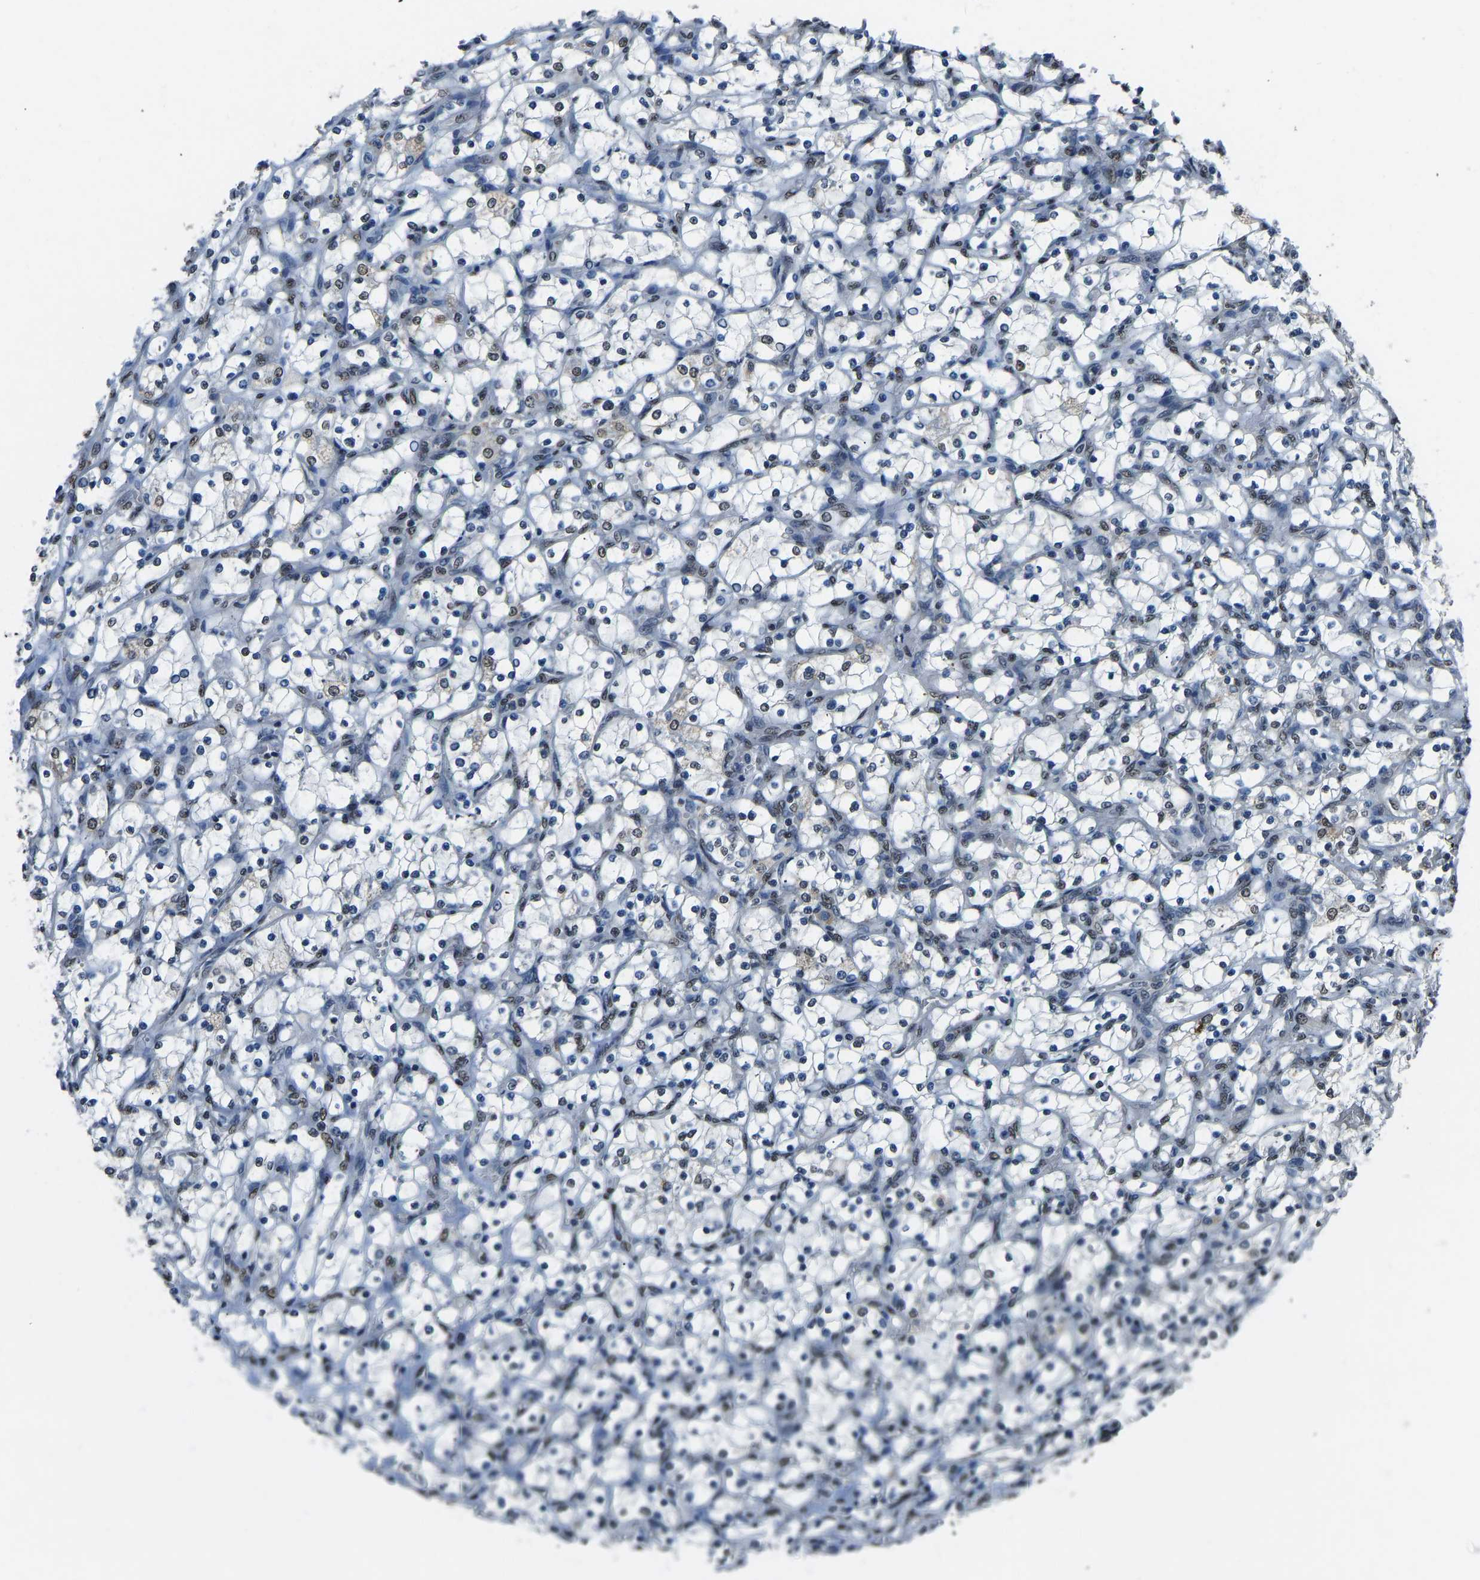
{"staining": {"intensity": "weak", "quantity": "<25%", "location": "nuclear"}, "tissue": "renal cancer", "cell_type": "Tumor cells", "image_type": "cancer", "snomed": [{"axis": "morphology", "description": "Adenocarcinoma, NOS"}, {"axis": "topography", "description": "Kidney"}], "caption": "Immunohistochemistry image of human renal cancer stained for a protein (brown), which demonstrates no positivity in tumor cells.", "gene": "FOS", "patient": {"sex": "female", "age": 69}}